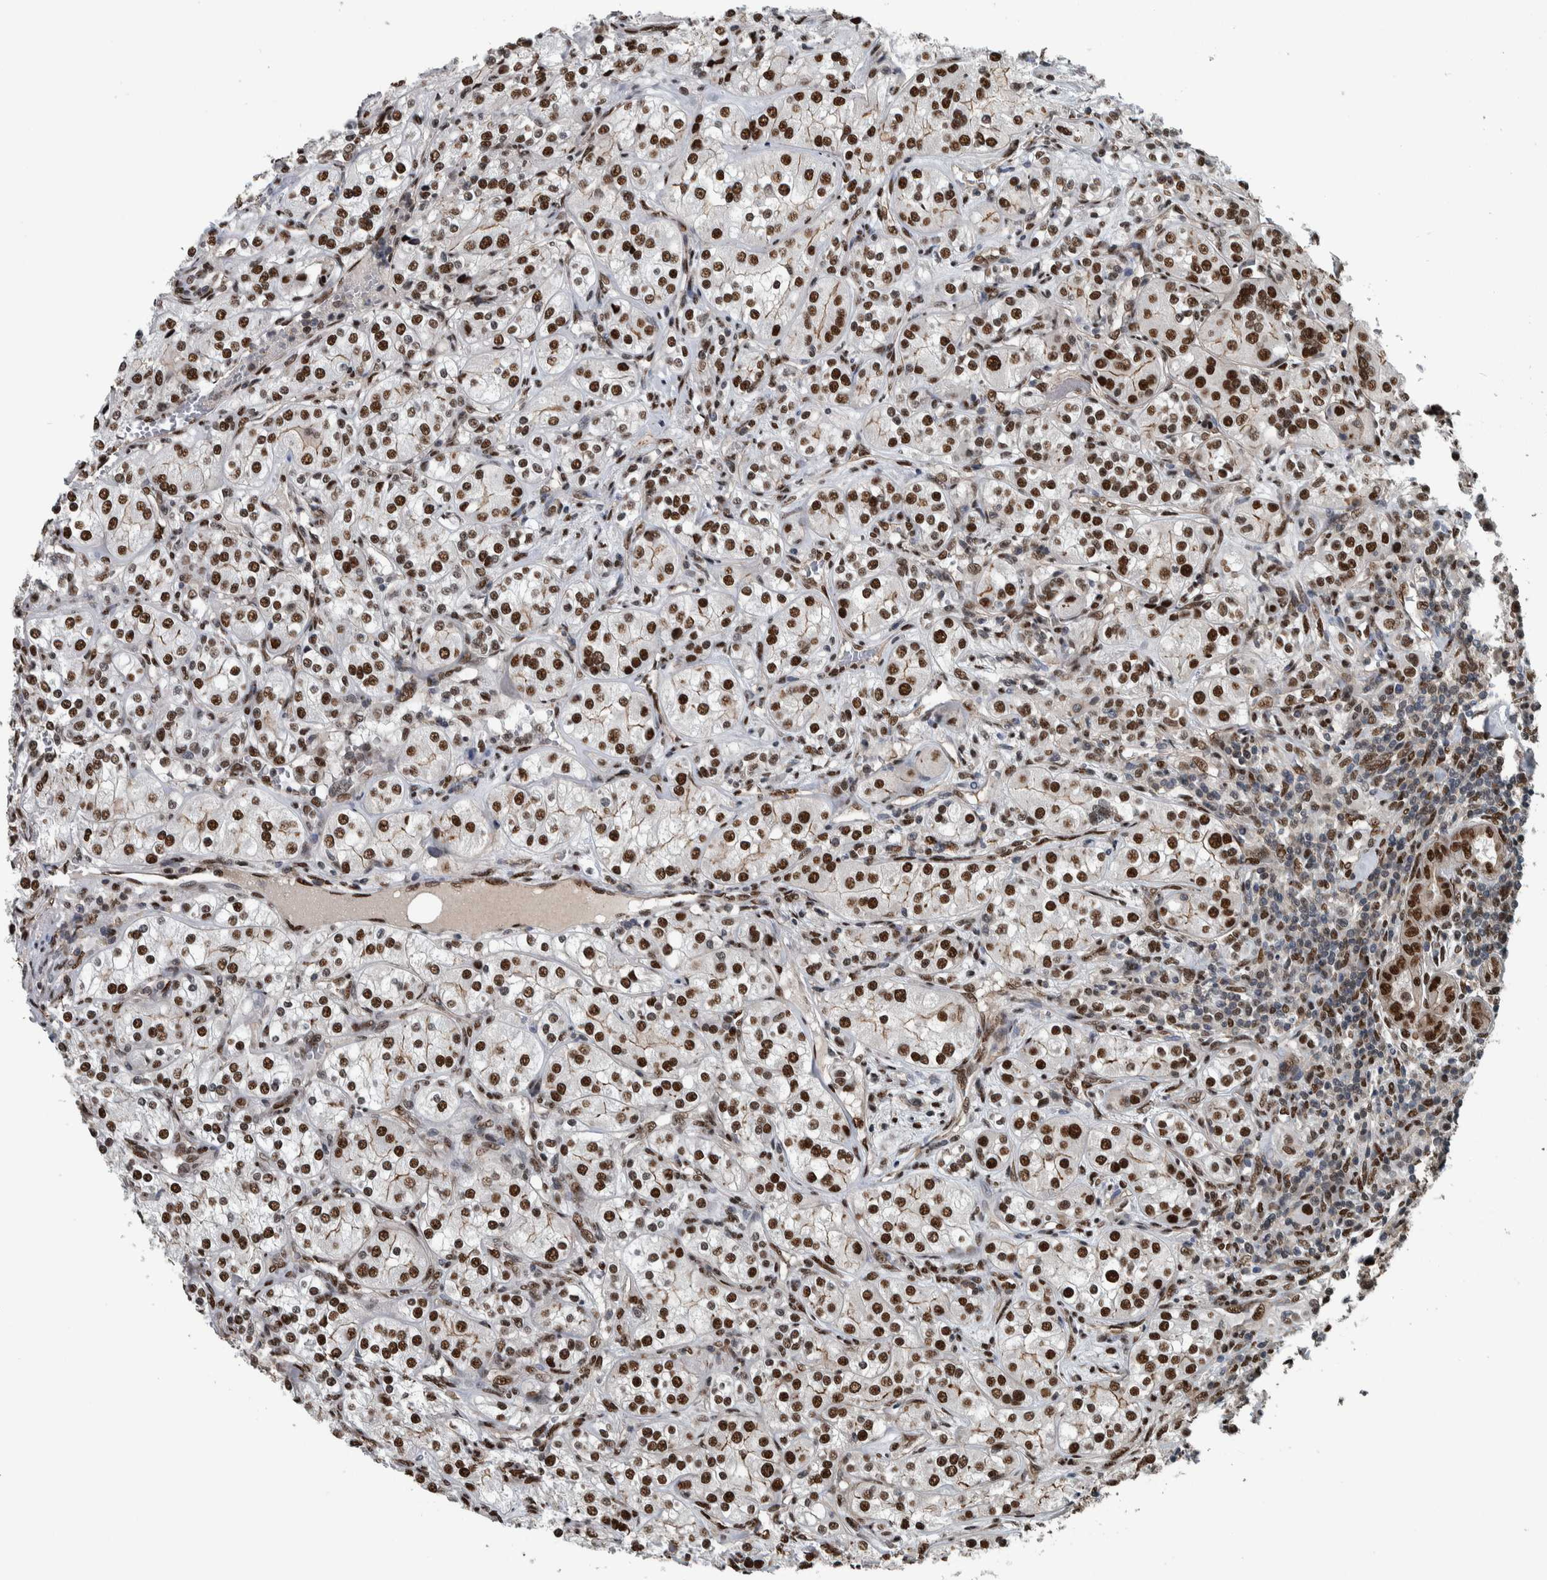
{"staining": {"intensity": "strong", "quantity": ">75%", "location": "nuclear"}, "tissue": "renal cancer", "cell_type": "Tumor cells", "image_type": "cancer", "snomed": [{"axis": "morphology", "description": "Adenocarcinoma, NOS"}, {"axis": "topography", "description": "Kidney"}], "caption": "Tumor cells exhibit high levels of strong nuclear expression in about >75% of cells in human adenocarcinoma (renal).", "gene": "FAM135B", "patient": {"sex": "male", "age": 77}}